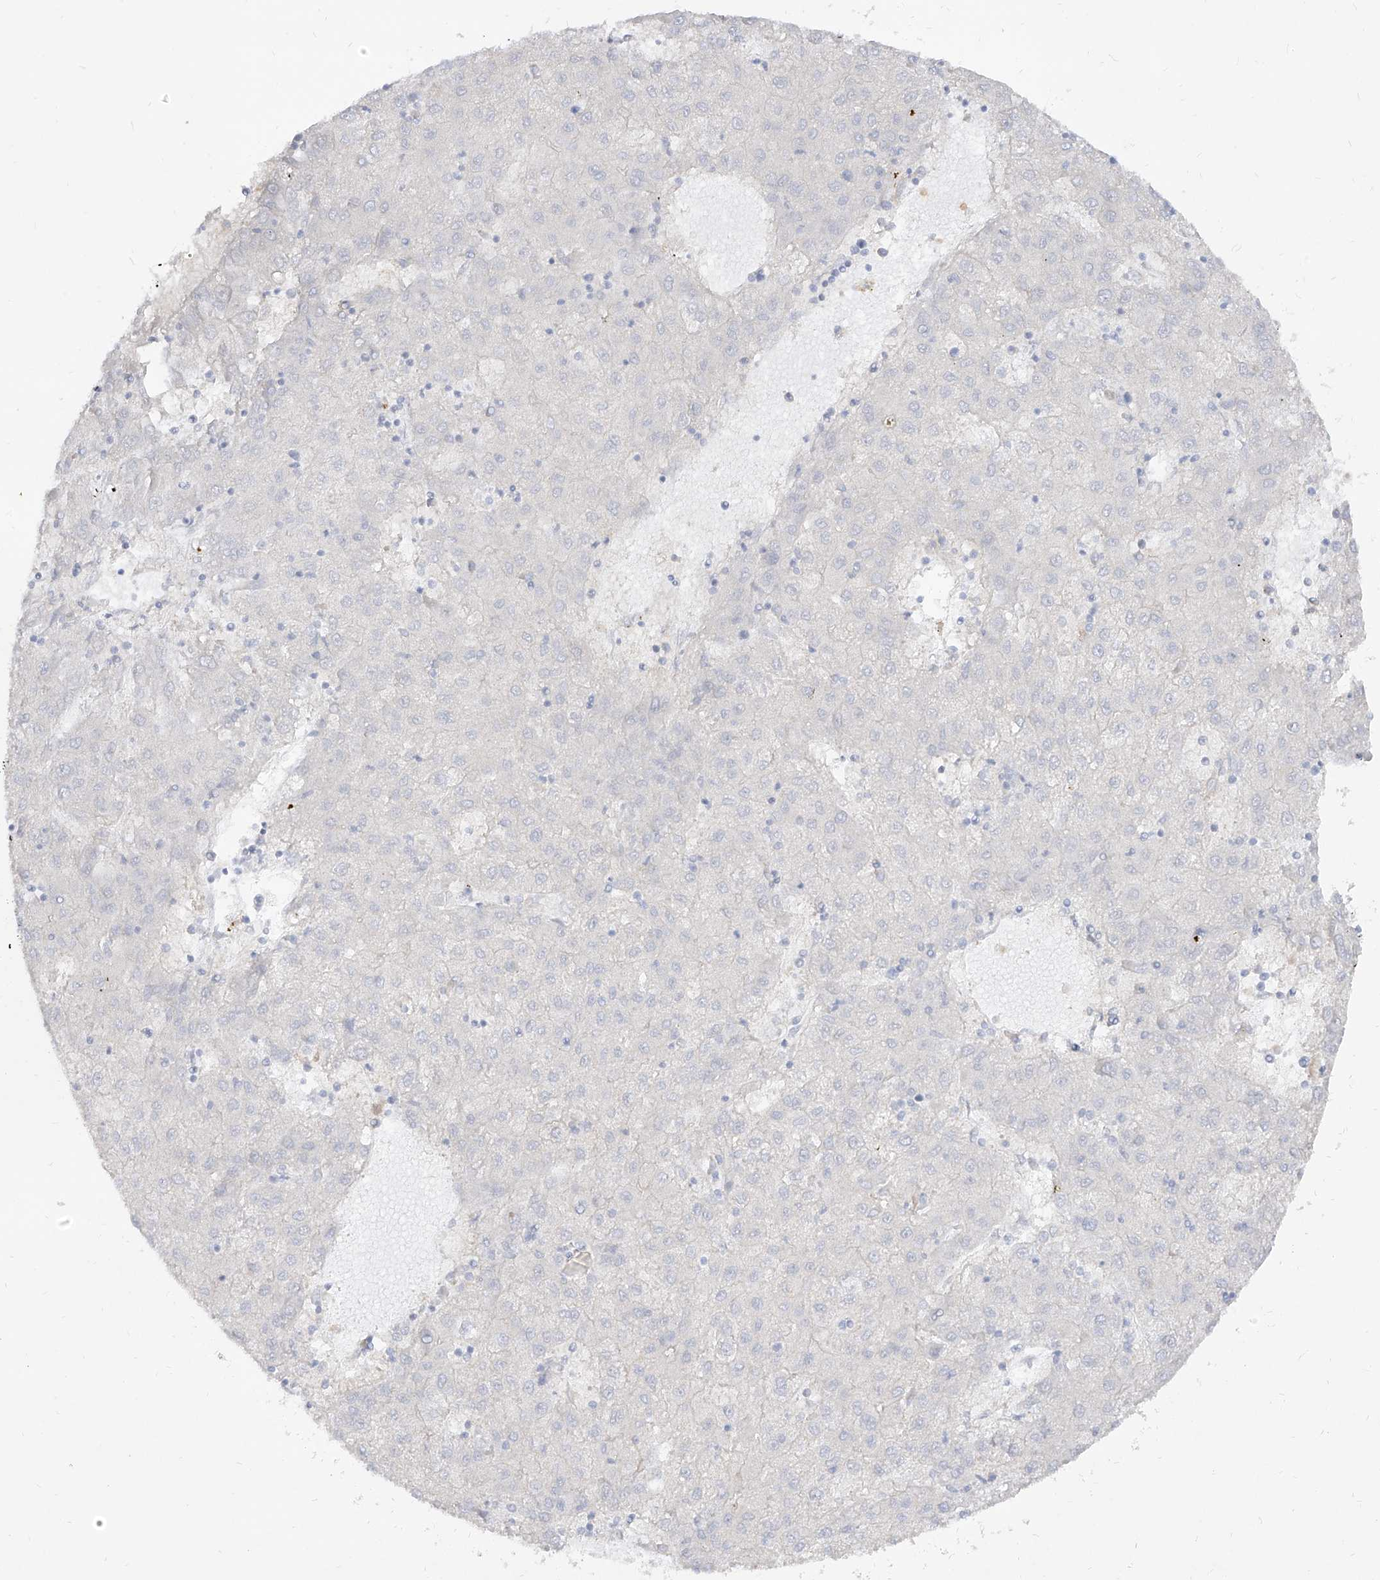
{"staining": {"intensity": "negative", "quantity": "none", "location": "none"}, "tissue": "liver cancer", "cell_type": "Tumor cells", "image_type": "cancer", "snomed": [{"axis": "morphology", "description": "Carcinoma, Hepatocellular, NOS"}, {"axis": "topography", "description": "Liver"}], "caption": "IHC micrograph of liver cancer stained for a protein (brown), which demonstrates no expression in tumor cells. The staining was performed using DAB (3,3'-diaminobenzidine) to visualize the protein expression in brown, while the nuclei were stained in blue with hematoxylin (Magnification: 20x).", "gene": "RBFOX3", "patient": {"sex": "male", "age": 72}}